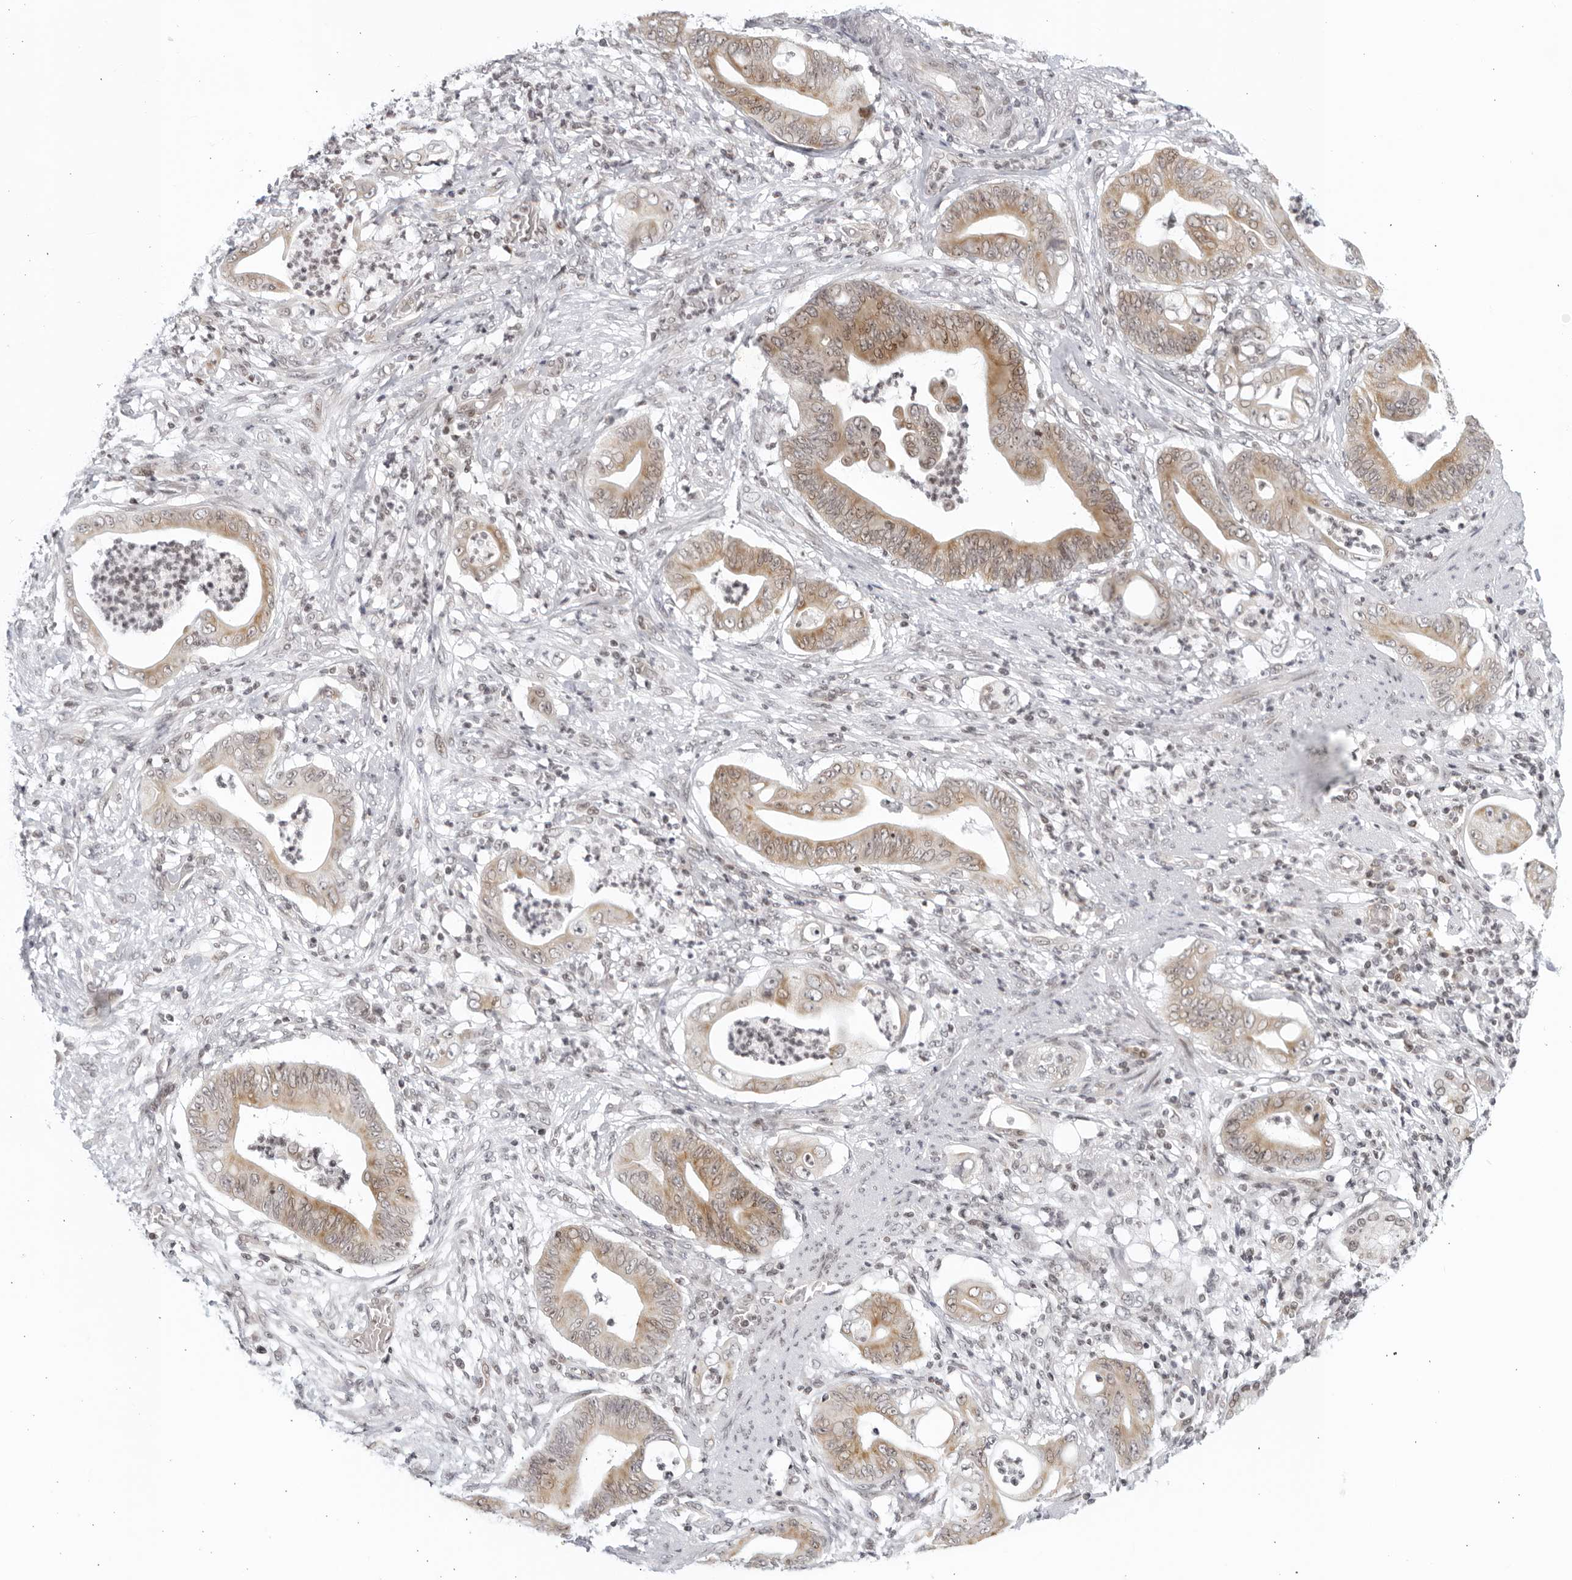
{"staining": {"intensity": "weak", "quantity": "25%-75%", "location": "cytoplasmic/membranous"}, "tissue": "stomach cancer", "cell_type": "Tumor cells", "image_type": "cancer", "snomed": [{"axis": "morphology", "description": "Adenocarcinoma, NOS"}, {"axis": "topography", "description": "Stomach"}], "caption": "An immunohistochemistry image of neoplastic tissue is shown. Protein staining in brown labels weak cytoplasmic/membranous positivity in stomach adenocarcinoma within tumor cells.", "gene": "RAB11FIP3", "patient": {"sex": "female", "age": 73}}